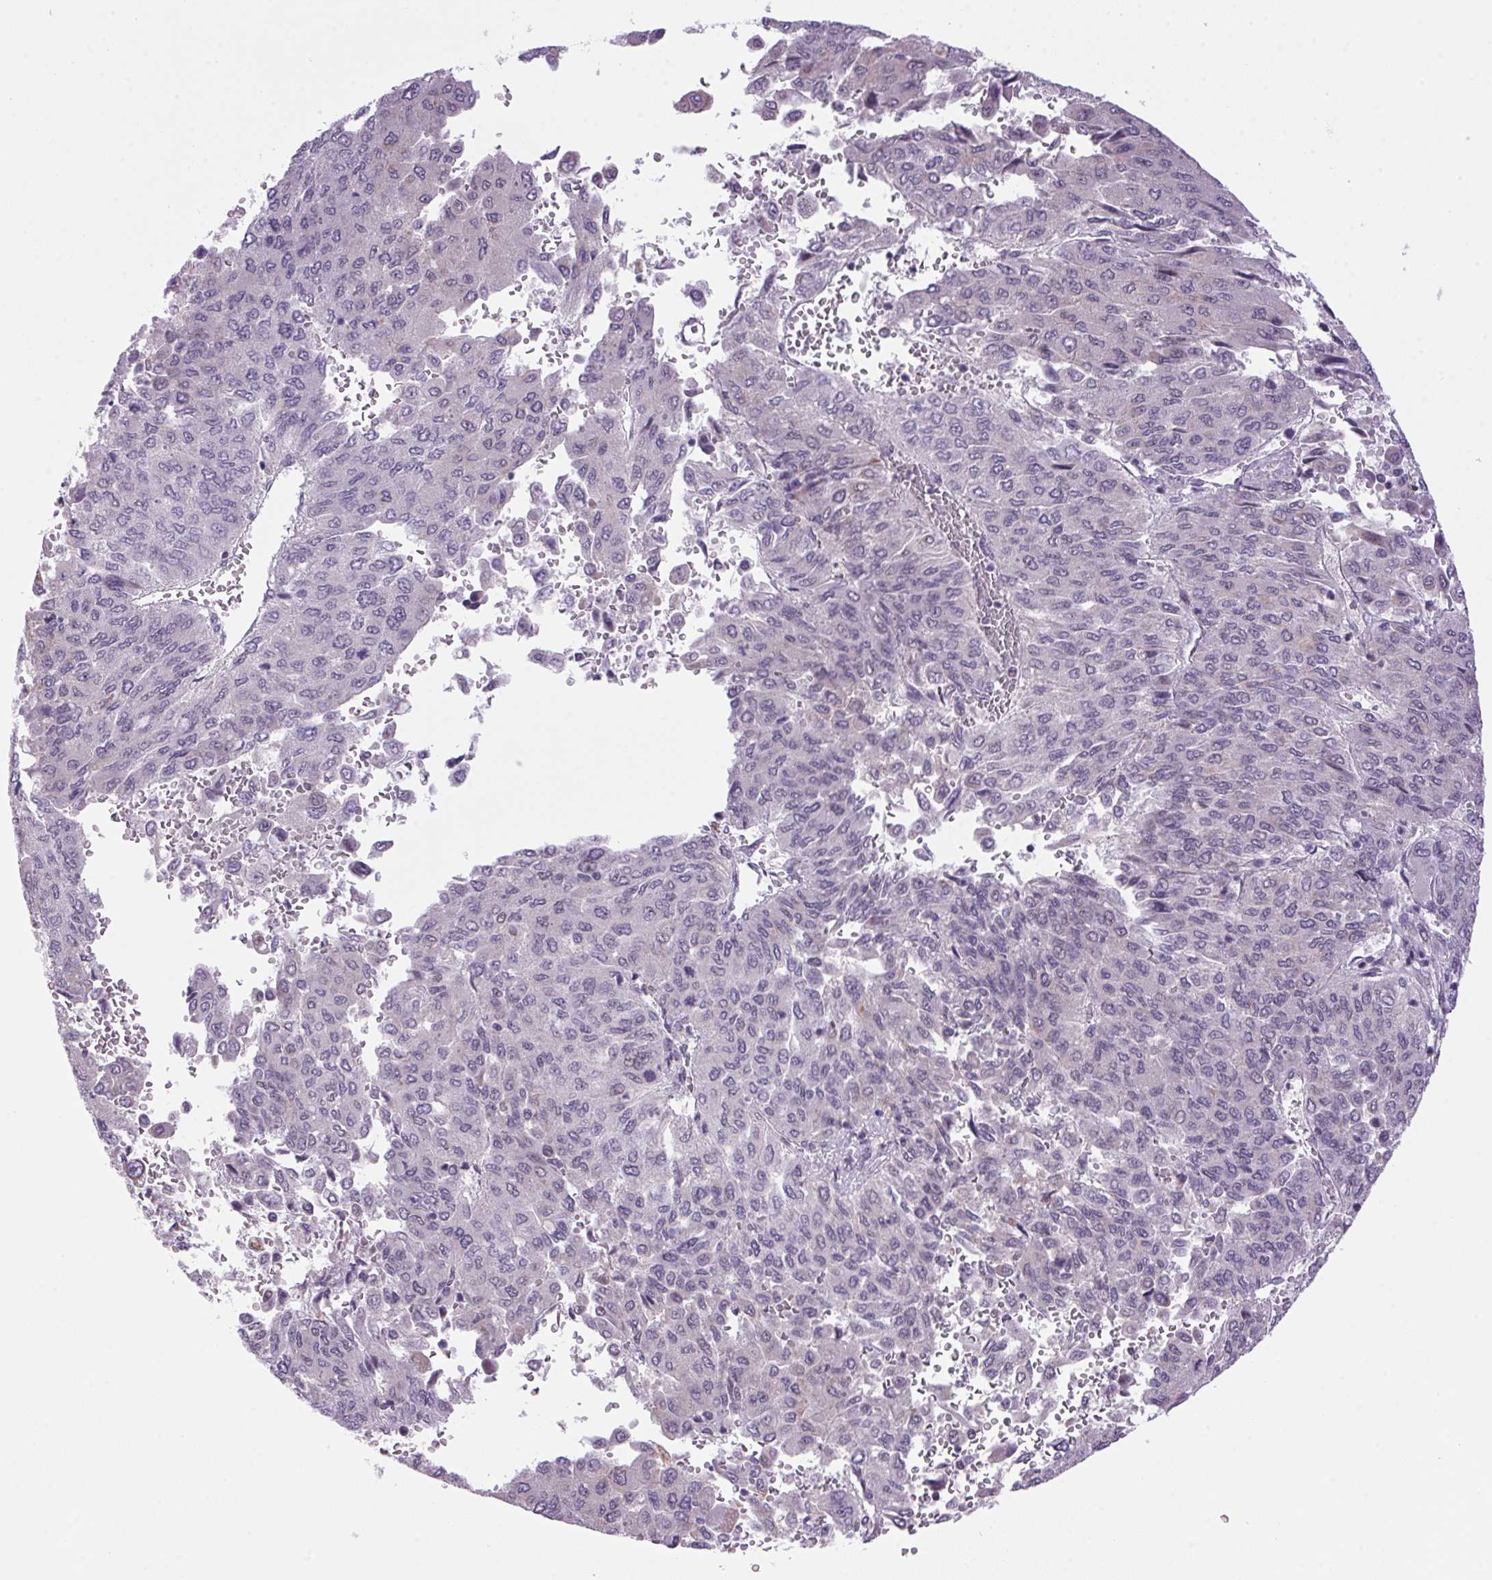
{"staining": {"intensity": "negative", "quantity": "none", "location": "none"}, "tissue": "liver cancer", "cell_type": "Tumor cells", "image_type": "cancer", "snomed": [{"axis": "morphology", "description": "Carcinoma, Hepatocellular, NOS"}, {"axis": "topography", "description": "Liver"}], "caption": "An image of human hepatocellular carcinoma (liver) is negative for staining in tumor cells.", "gene": "AKR1E2", "patient": {"sex": "female", "age": 41}}